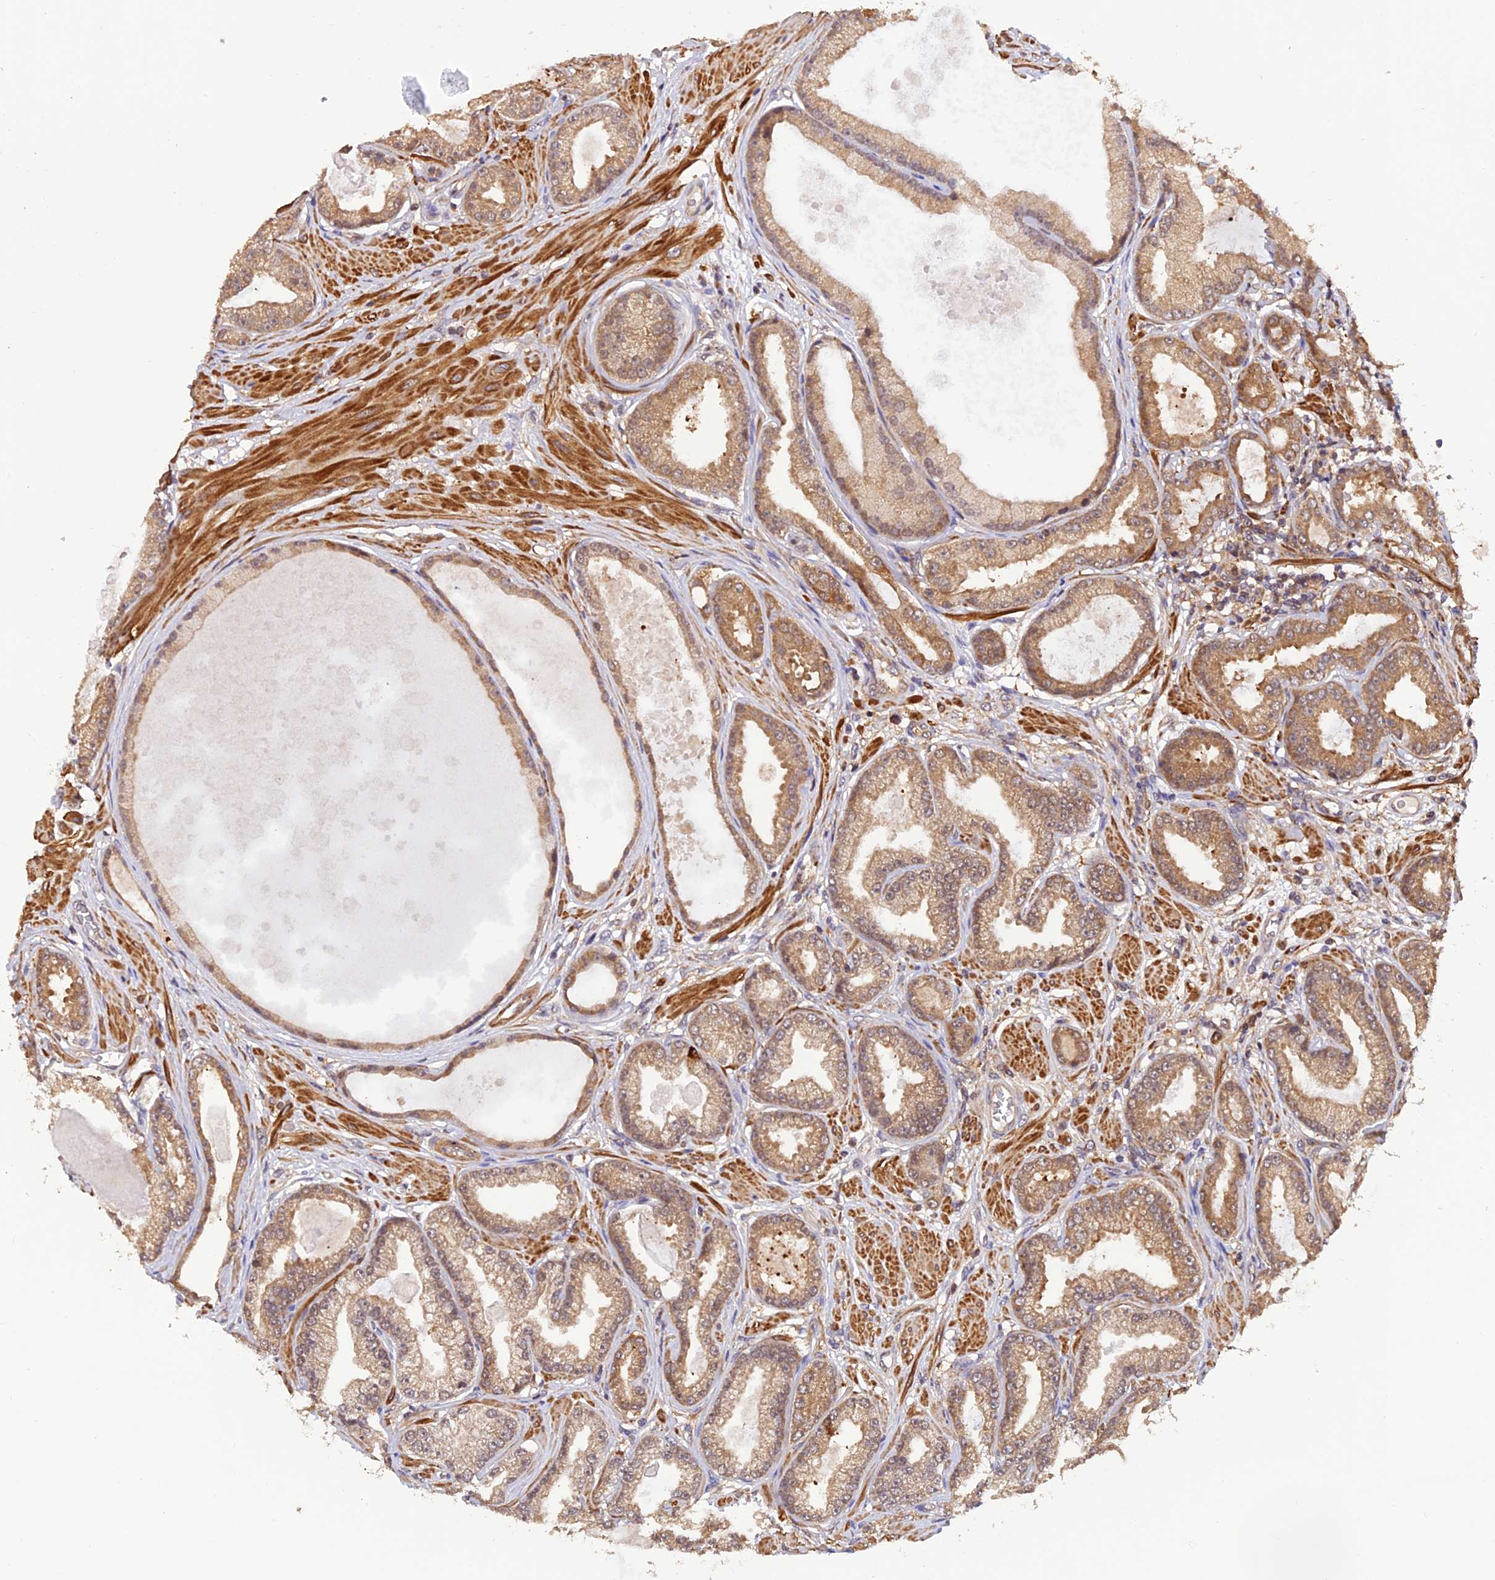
{"staining": {"intensity": "moderate", "quantity": ">75%", "location": "cytoplasmic/membranous"}, "tissue": "prostate cancer", "cell_type": "Tumor cells", "image_type": "cancer", "snomed": [{"axis": "morphology", "description": "Adenocarcinoma, Low grade"}, {"axis": "topography", "description": "Prostate"}], "caption": "Immunohistochemical staining of human prostate adenocarcinoma (low-grade) exhibits moderate cytoplasmic/membranous protein expression in approximately >75% of tumor cells.", "gene": "PSMB3", "patient": {"sex": "male", "age": 64}}